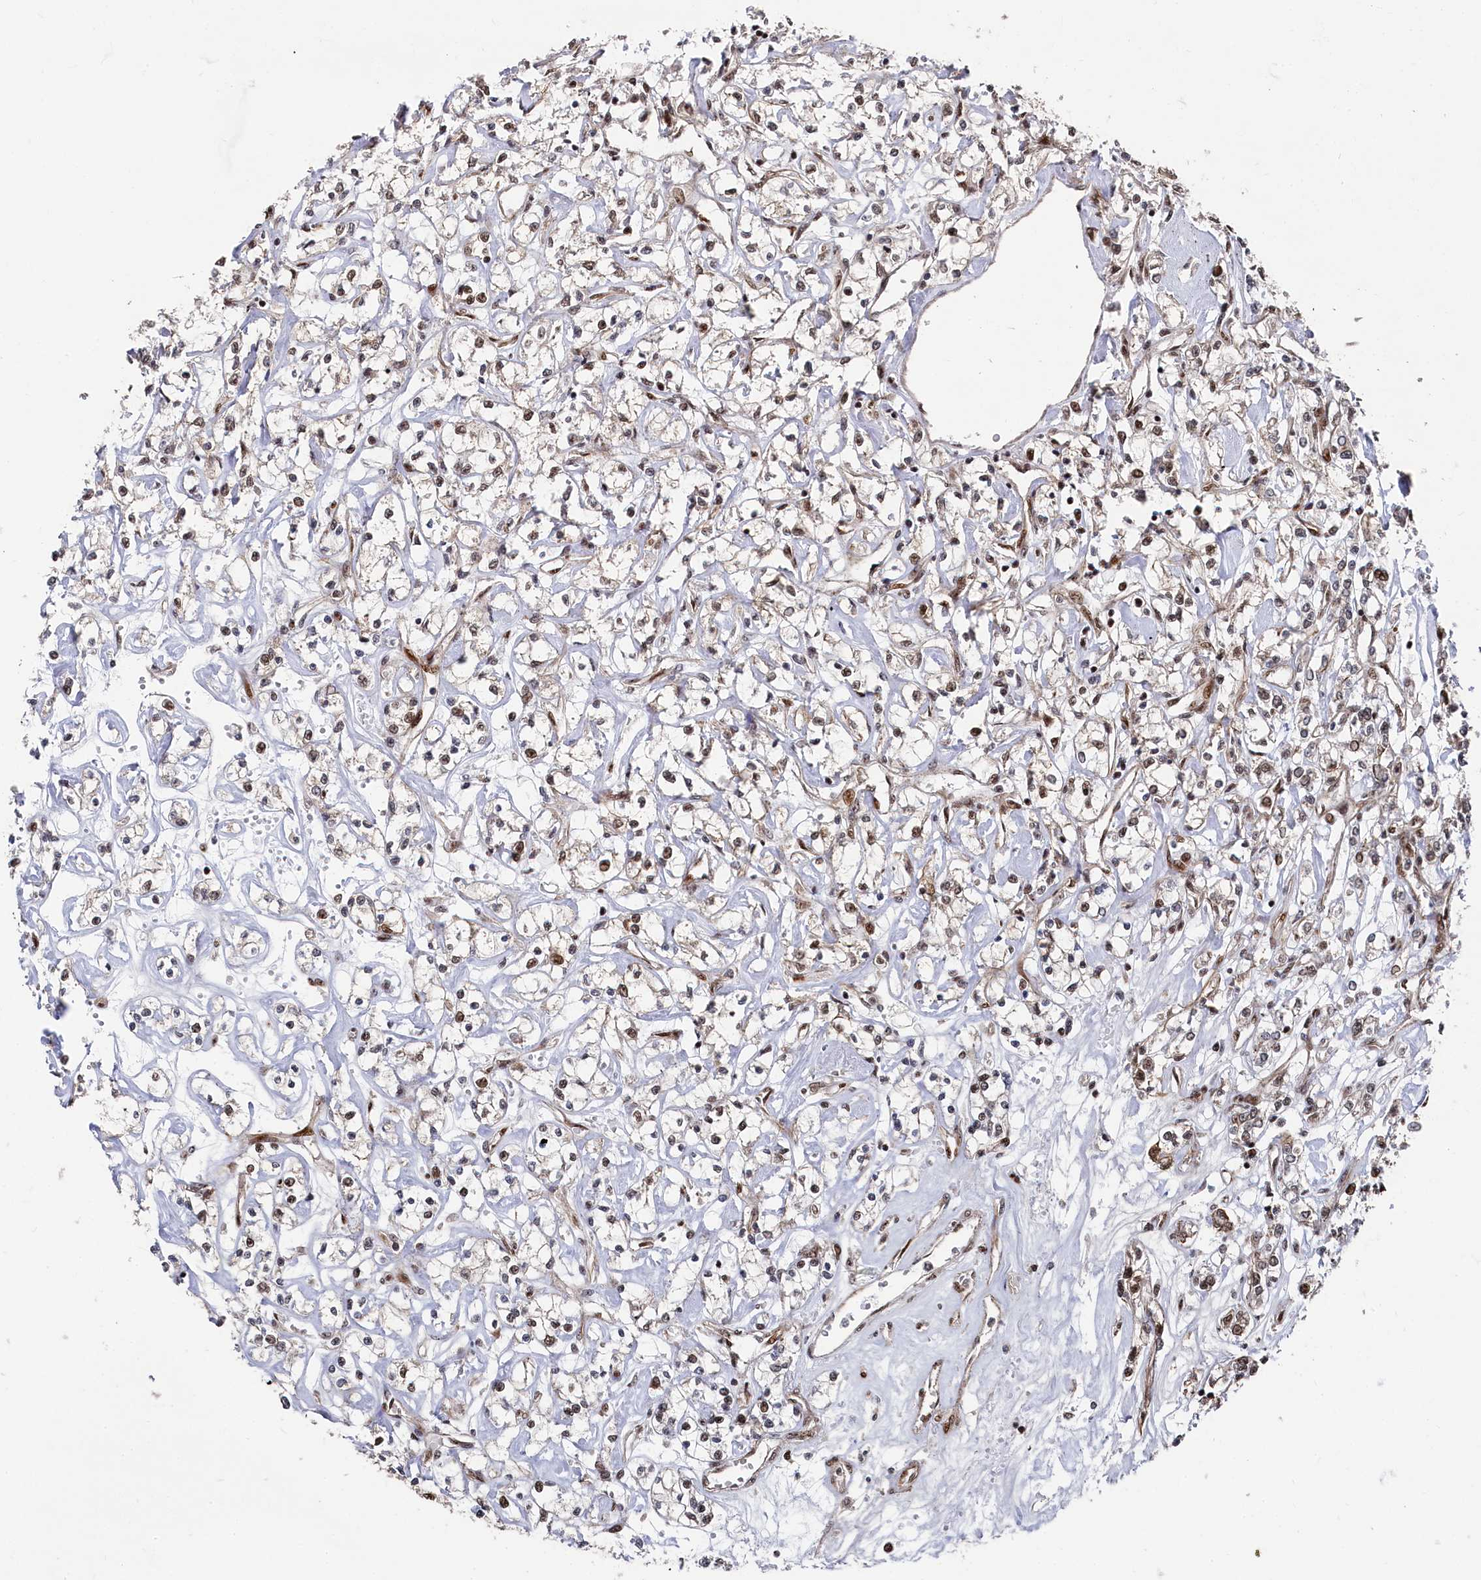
{"staining": {"intensity": "moderate", "quantity": "25%-75%", "location": "nuclear"}, "tissue": "renal cancer", "cell_type": "Tumor cells", "image_type": "cancer", "snomed": [{"axis": "morphology", "description": "Adenocarcinoma, NOS"}, {"axis": "topography", "description": "Kidney"}], "caption": "Moderate nuclear protein positivity is seen in about 25%-75% of tumor cells in renal cancer (adenocarcinoma). Using DAB (brown) and hematoxylin (blue) stains, captured at high magnification using brightfield microscopy.", "gene": "BUB3", "patient": {"sex": "female", "age": 59}}